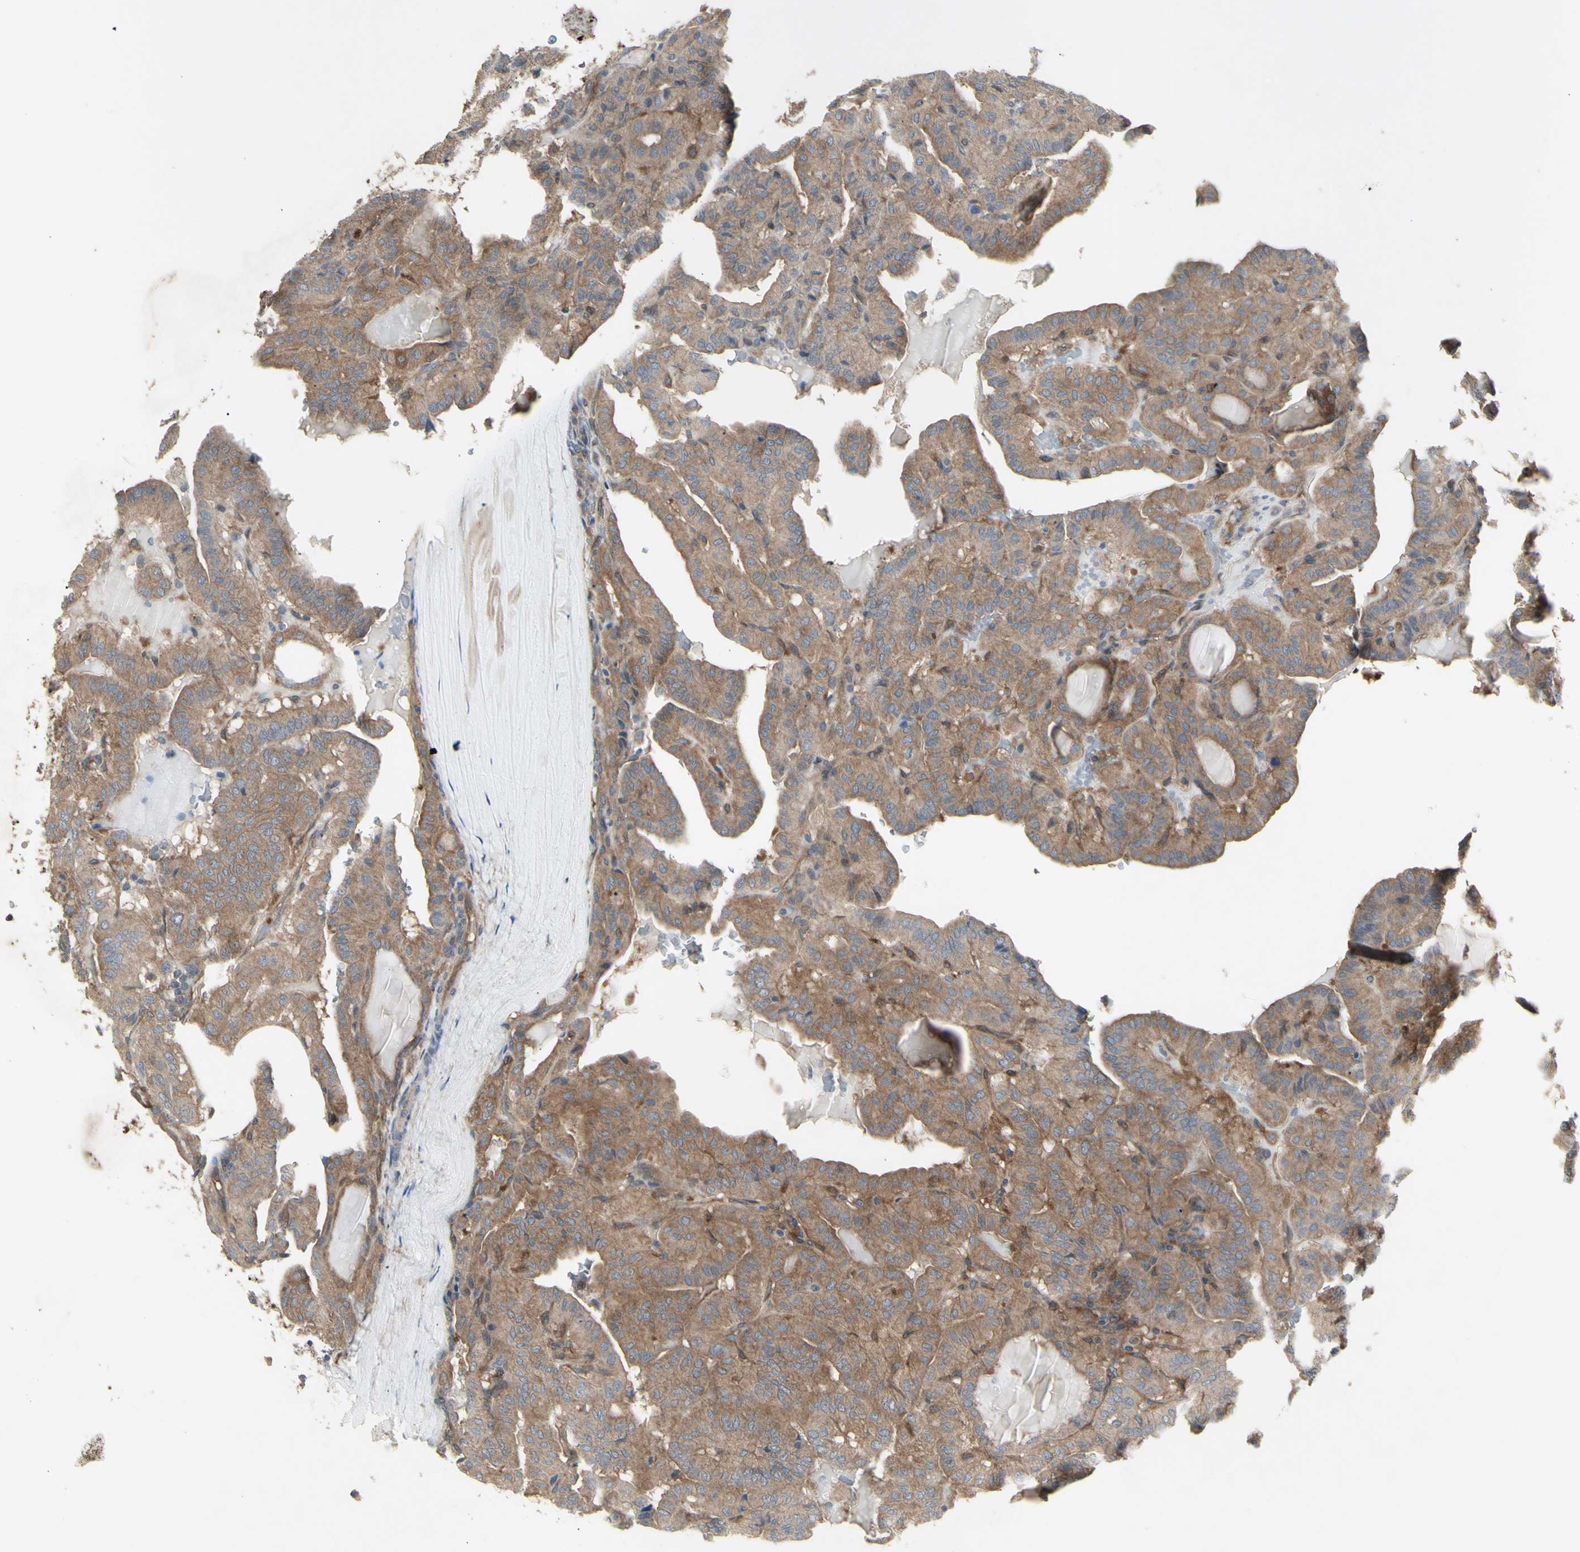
{"staining": {"intensity": "moderate", "quantity": ">75%", "location": "cytoplasmic/membranous"}, "tissue": "head and neck cancer", "cell_type": "Tumor cells", "image_type": "cancer", "snomed": [{"axis": "morphology", "description": "Squamous cell carcinoma, NOS"}, {"axis": "topography", "description": "Oral tissue"}, {"axis": "topography", "description": "Head-Neck"}], "caption": "This is a photomicrograph of immunohistochemistry staining of head and neck cancer, which shows moderate staining in the cytoplasmic/membranous of tumor cells.", "gene": "CHURC1-FNTB", "patient": {"sex": "female", "age": 50}}